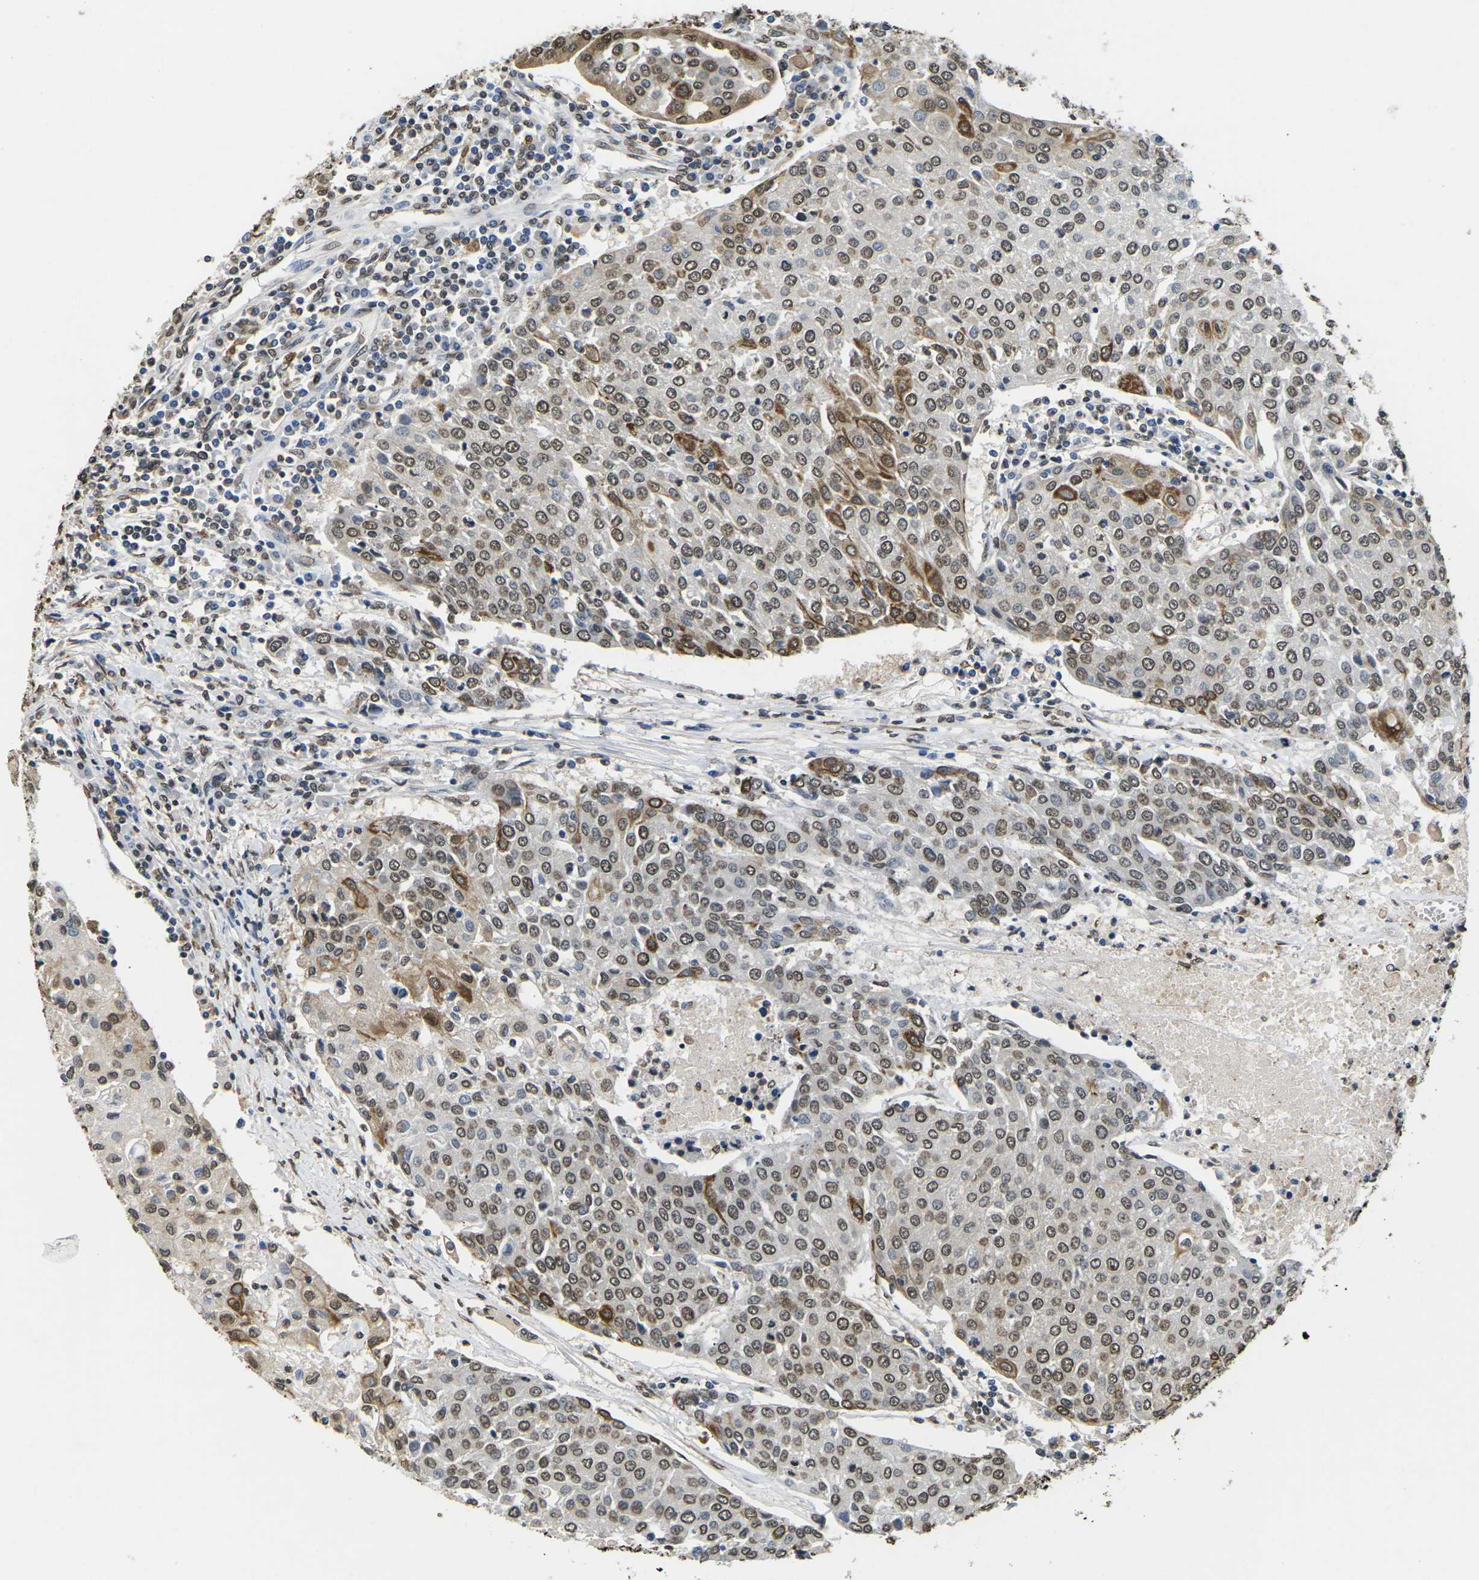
{"staining": {"intensity": "moderate", "quantity": ">75%", "location": "nuclear"}, "tissue": "urothelial cancer", "cell_type": "Tumor cells", "image_type": "cancer", "snomed": [{"axis": "morphology", "description": "Urothelial carcinoma, High grade"}, {"axis": "topography", "description": "Urinary bladder"}], "caption": "Human urothelial carcinoma (high-grade) stained with a brown dye shows moderate nuclear positive expression in about >75% of tumor cells.", "gene": "SCNN1B", "patient": {"sex": "female", "age": 85}}